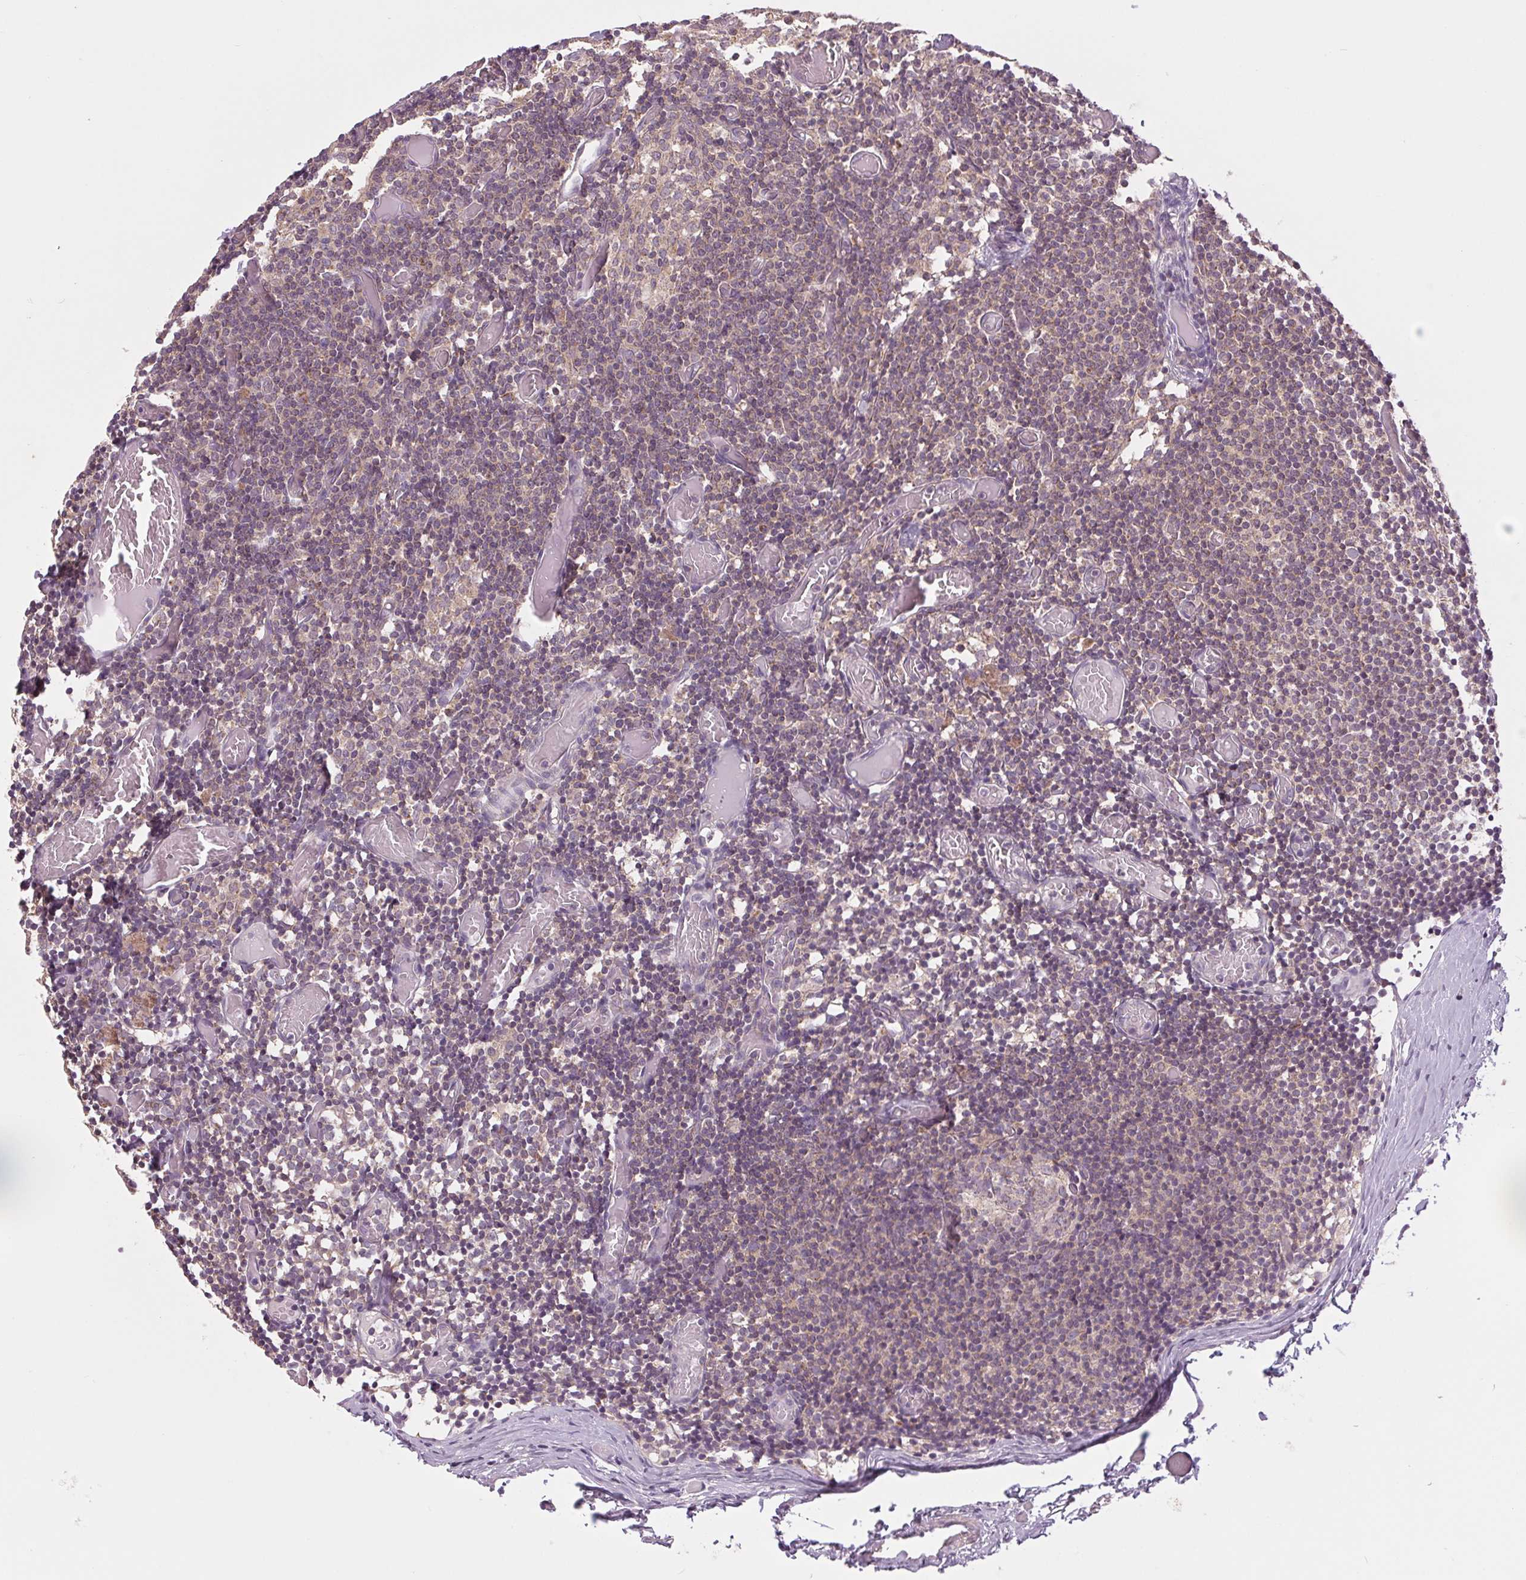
{"staining": {"intensity": "negative", "quantity": "none", "location": "none"}, "tissue": "lymph node", "cell_type": "Germinal center cells", "image_type": "normal", "snomed": [{"axis": "morphology", "description": "Normal tissue, NOS"}, {"axis": "topography", "description": "Lymph node"}], "caption": "A high-resolution photomicrograph shows IHC staining of unremarkable lymph node, which exhibits no significant staining in germinal center cells. (DAB (3,3'-diaminobenzidine) immunohistochemistry, high magnification).", "gene": "MAP3K5", "patient": {"sex": "female", "age": 41}}